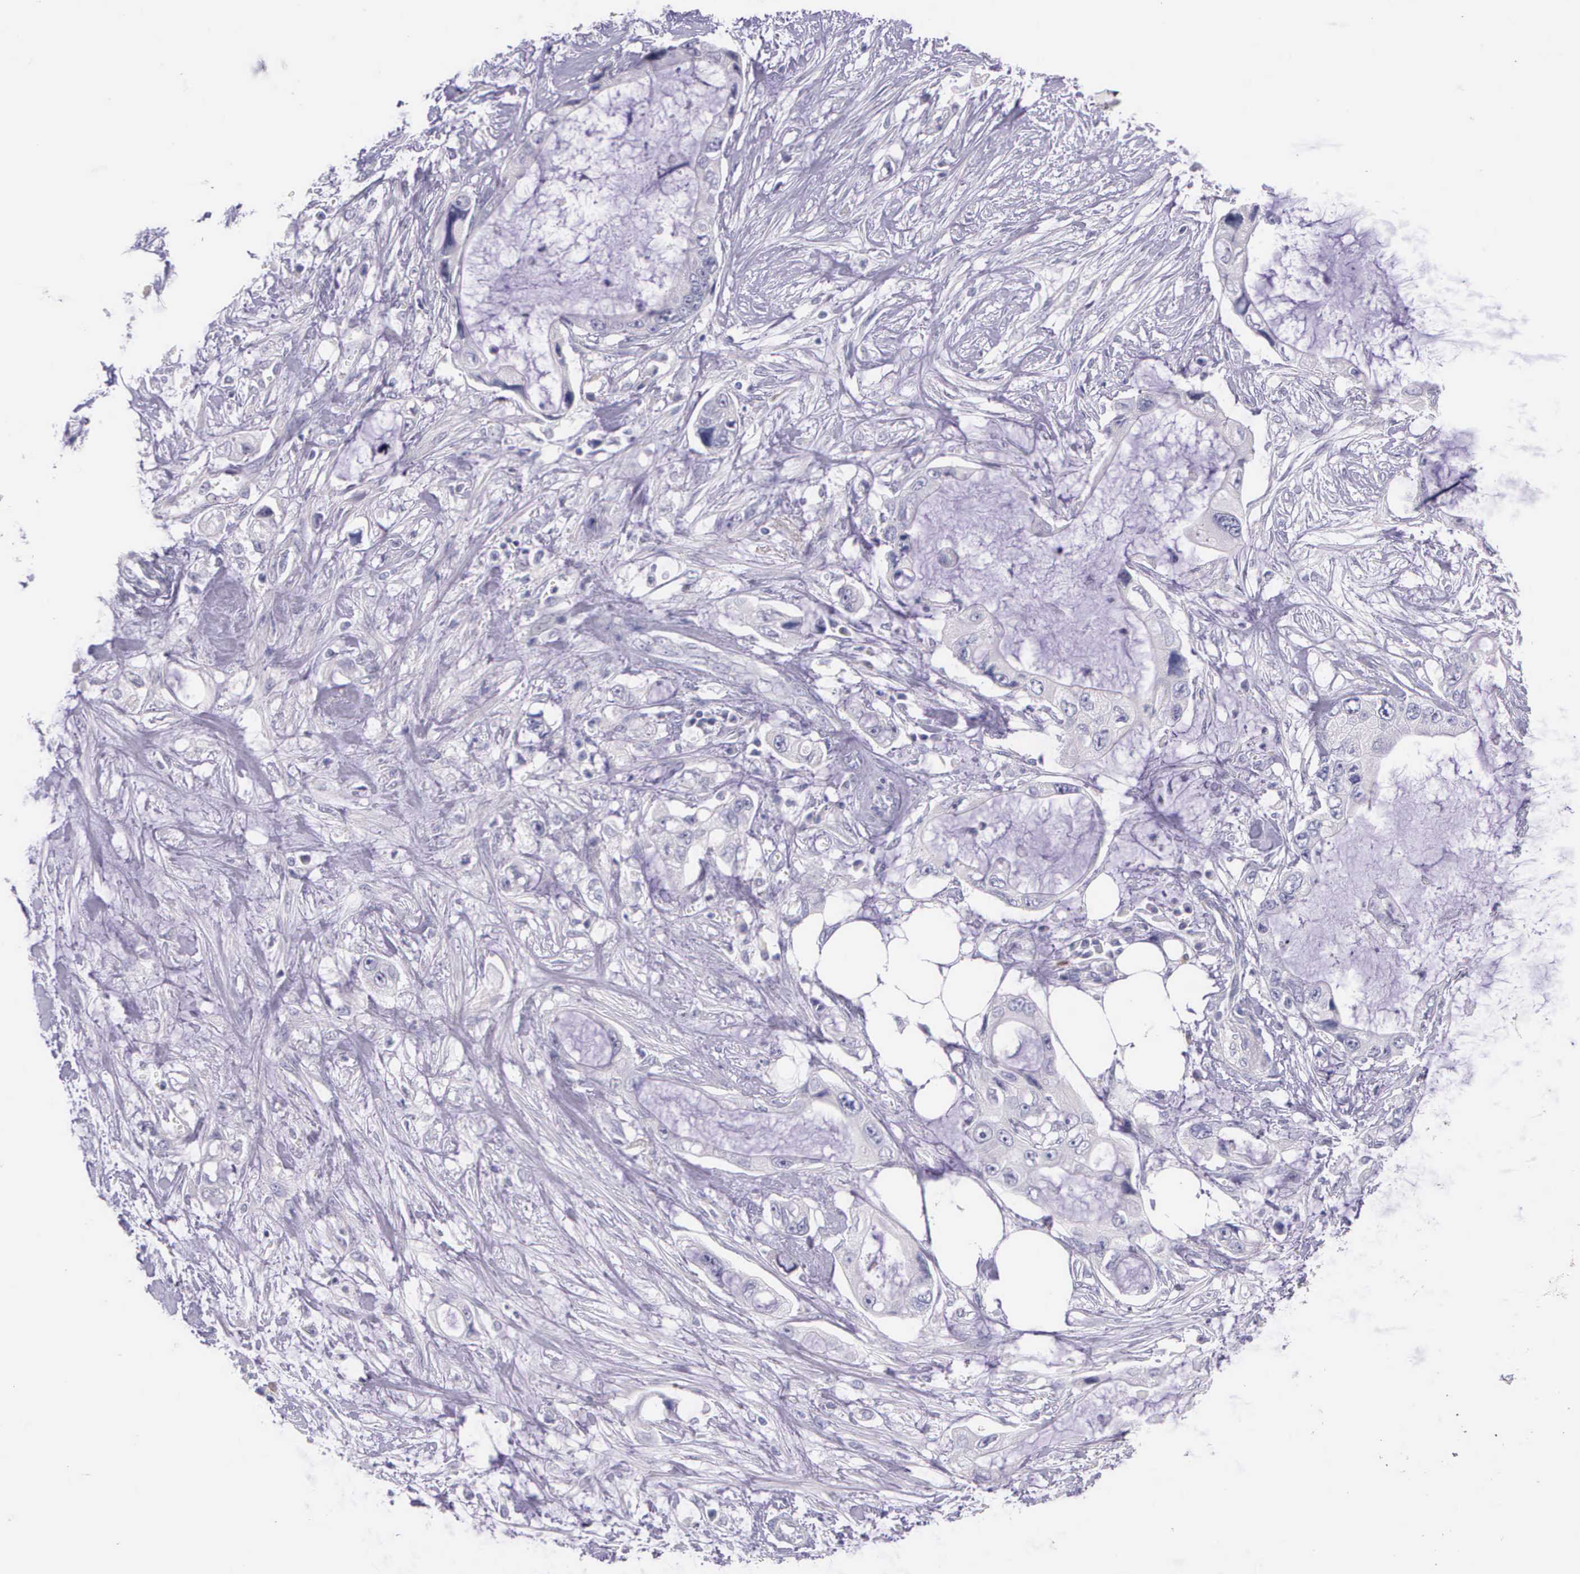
{"staining": {"intensity": "negative", "quantity": "none", "location": "none"}, "tissue": "pancreatic cancer", "cell_type": "Tumor cells", "image_type": "cancer", "snomed": [{"axis": "morphology", "description": "Adenocarcinoma, NOS"}, {"axis": "topography", "description": "Pancreas"}, {"axis": "topography", "description": "Stomach, upper"}], "caption": "Immunohistochemistry photomicrograph of human adenocarcinoma (pancreatic) stained for a protein (brown), which displays no expression in tumor cells. (Brightfield microscopy of DAB immunohistochemistry at high magnification).", "gene": "THSD7A", "patient": {"sex": "male", "age": 77}}